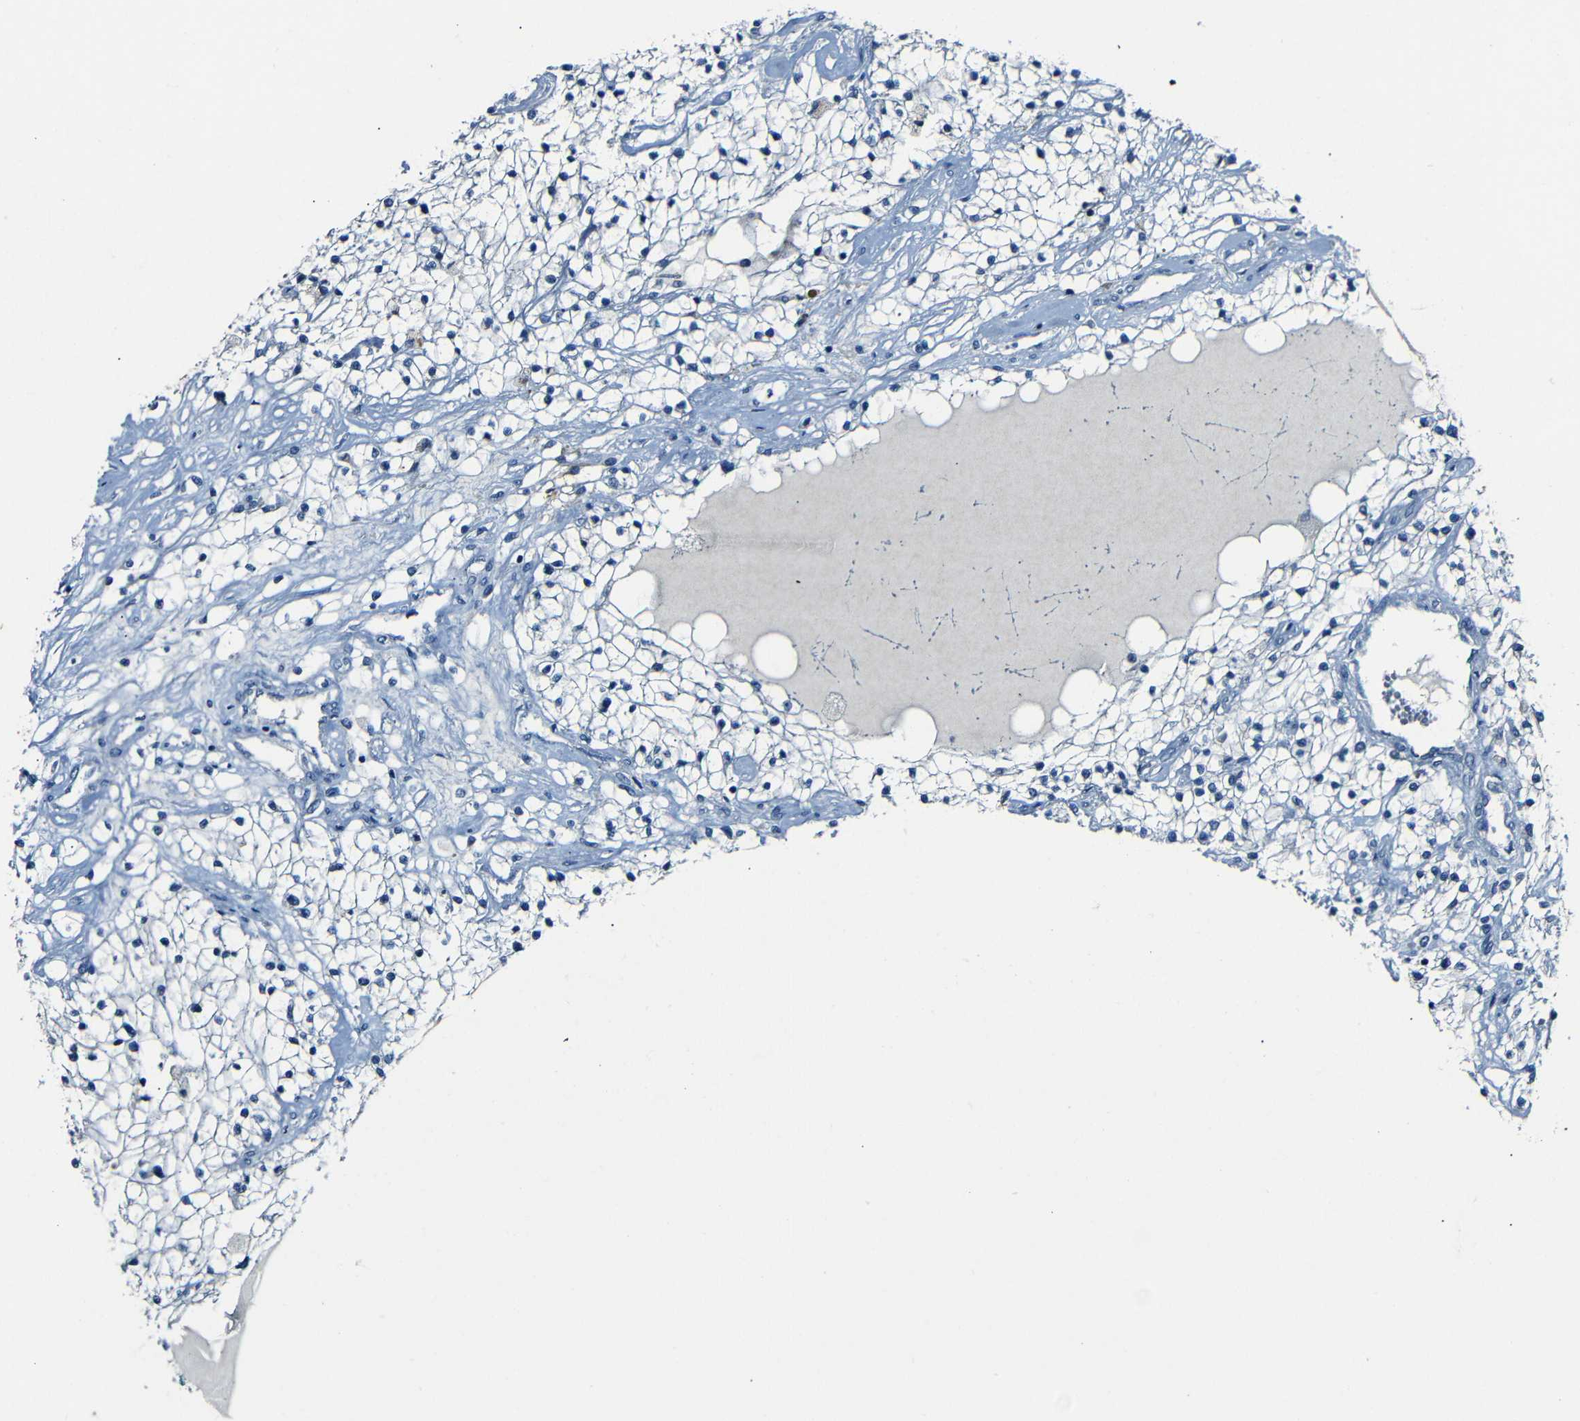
{"staining": {"intensity": "weak", "quantity": "<25%", "location": "cytoplasmic/membranous"}, "tissue": "renal cancer", "cell_type": "Tumor cells", "image_type": "cancer", "snomed": [{"axis": "morphology", "description": "Adenocarcinoma, NOS"}, {"axis": "topography", "description": "Kidney"}], "caption": "The immunohistochemistry (IHC) image has no significant positivity in tumor cells of renal cancer tissue.", "gene": "ANK3", "patient": {"sex": "male", "age": 68}}